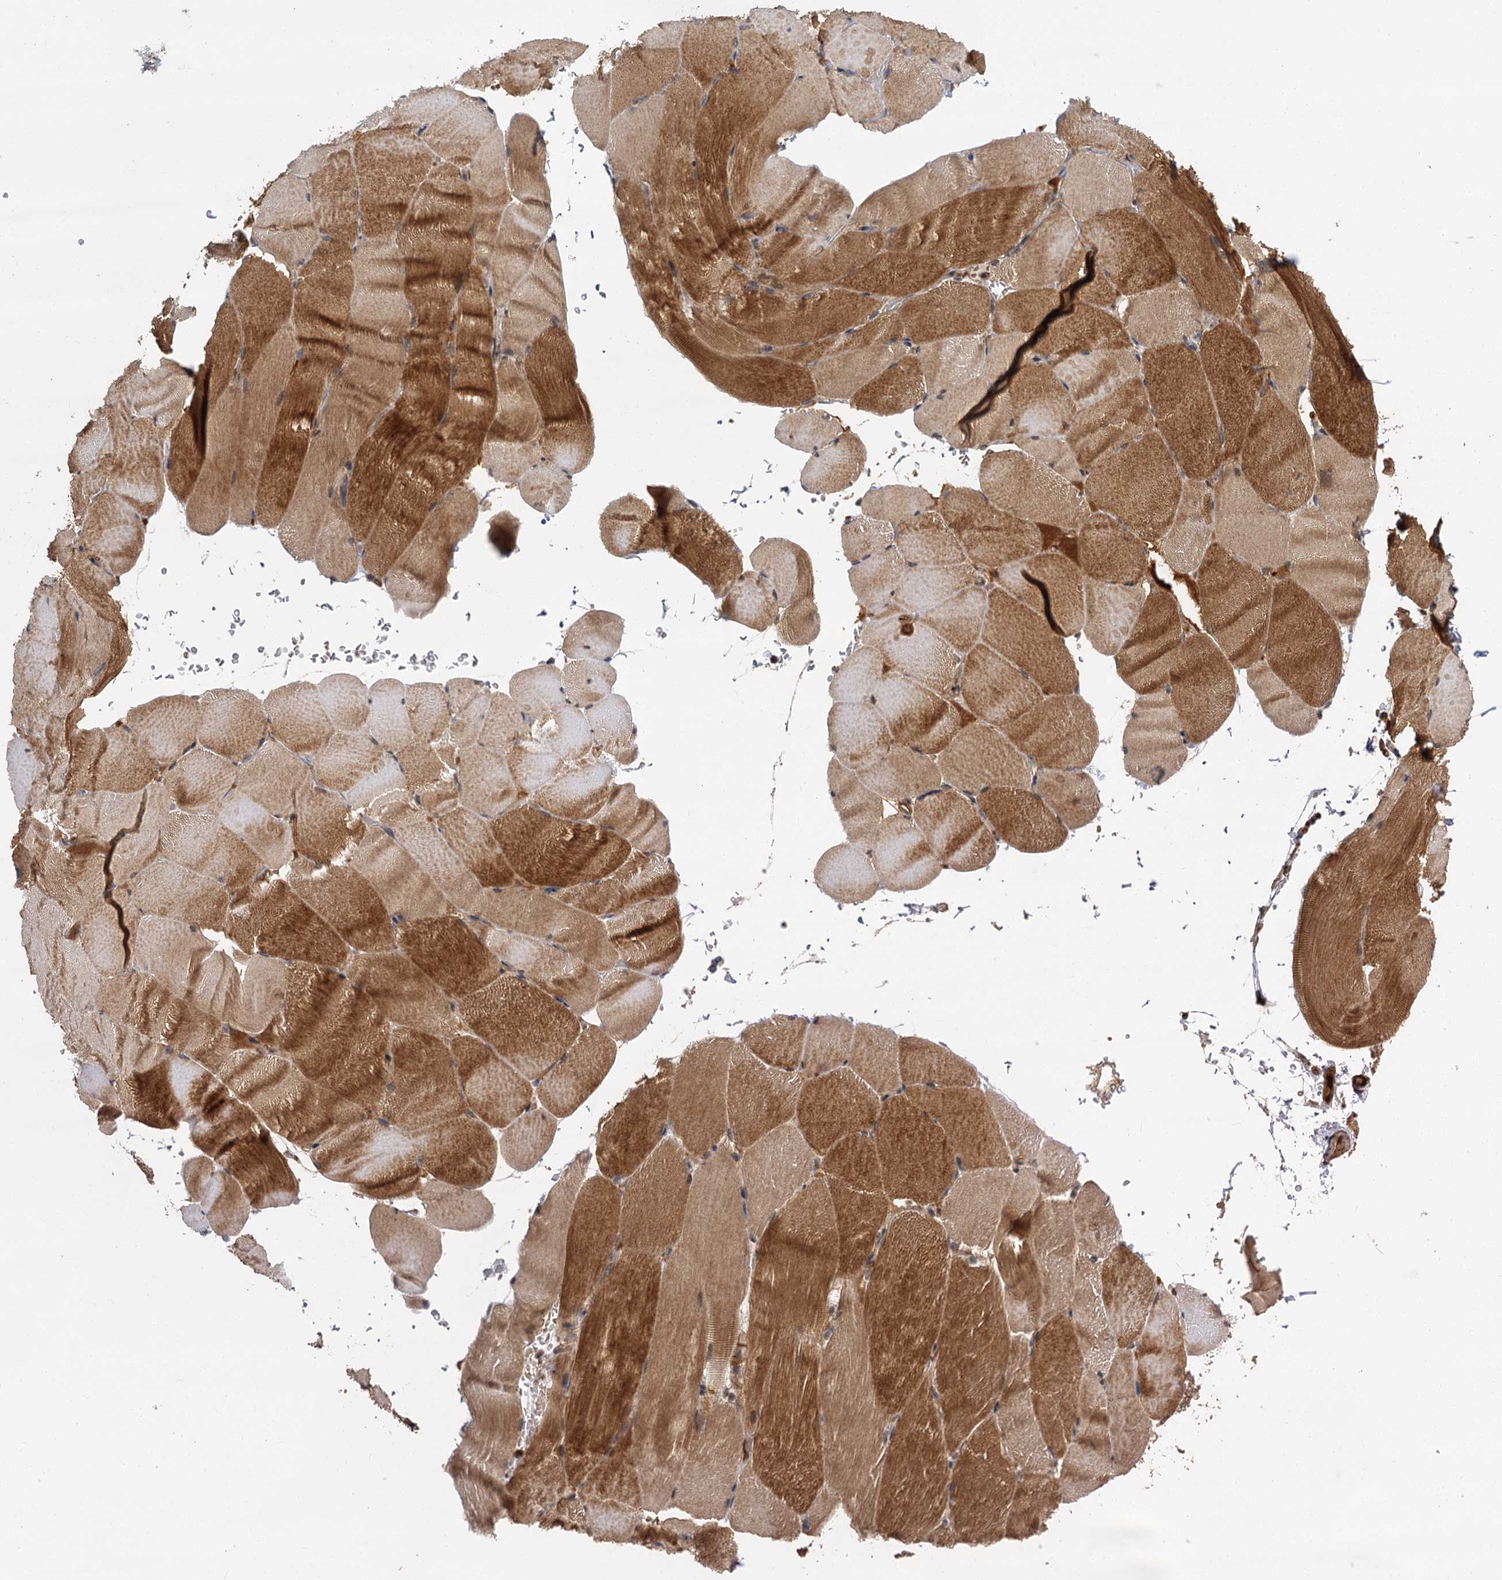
{"staining": {"intensity": "moderate", "quantity": "25%-75%", "location": "cytoplasmic/membranous"}, "tissue": "skeletal muscle", "cell_type": "Myocytes", "image_type": "normal", "snomed": [{"axis": "morphology", "description": "Normal tissue, NOS"}, {"axis": "topography", "description": "Skeletal muscle"}, {"axis": "topography", "description": "Parathyroid gland"}], "caption": "Protein expression analysis of unremarkable human skeletal muscle reveals moderate cytoplasmic/membranous staining in about 25%-75% of myocytes.", "gene": "MBD6", "patient": {"sex": "female", "age": 37}}